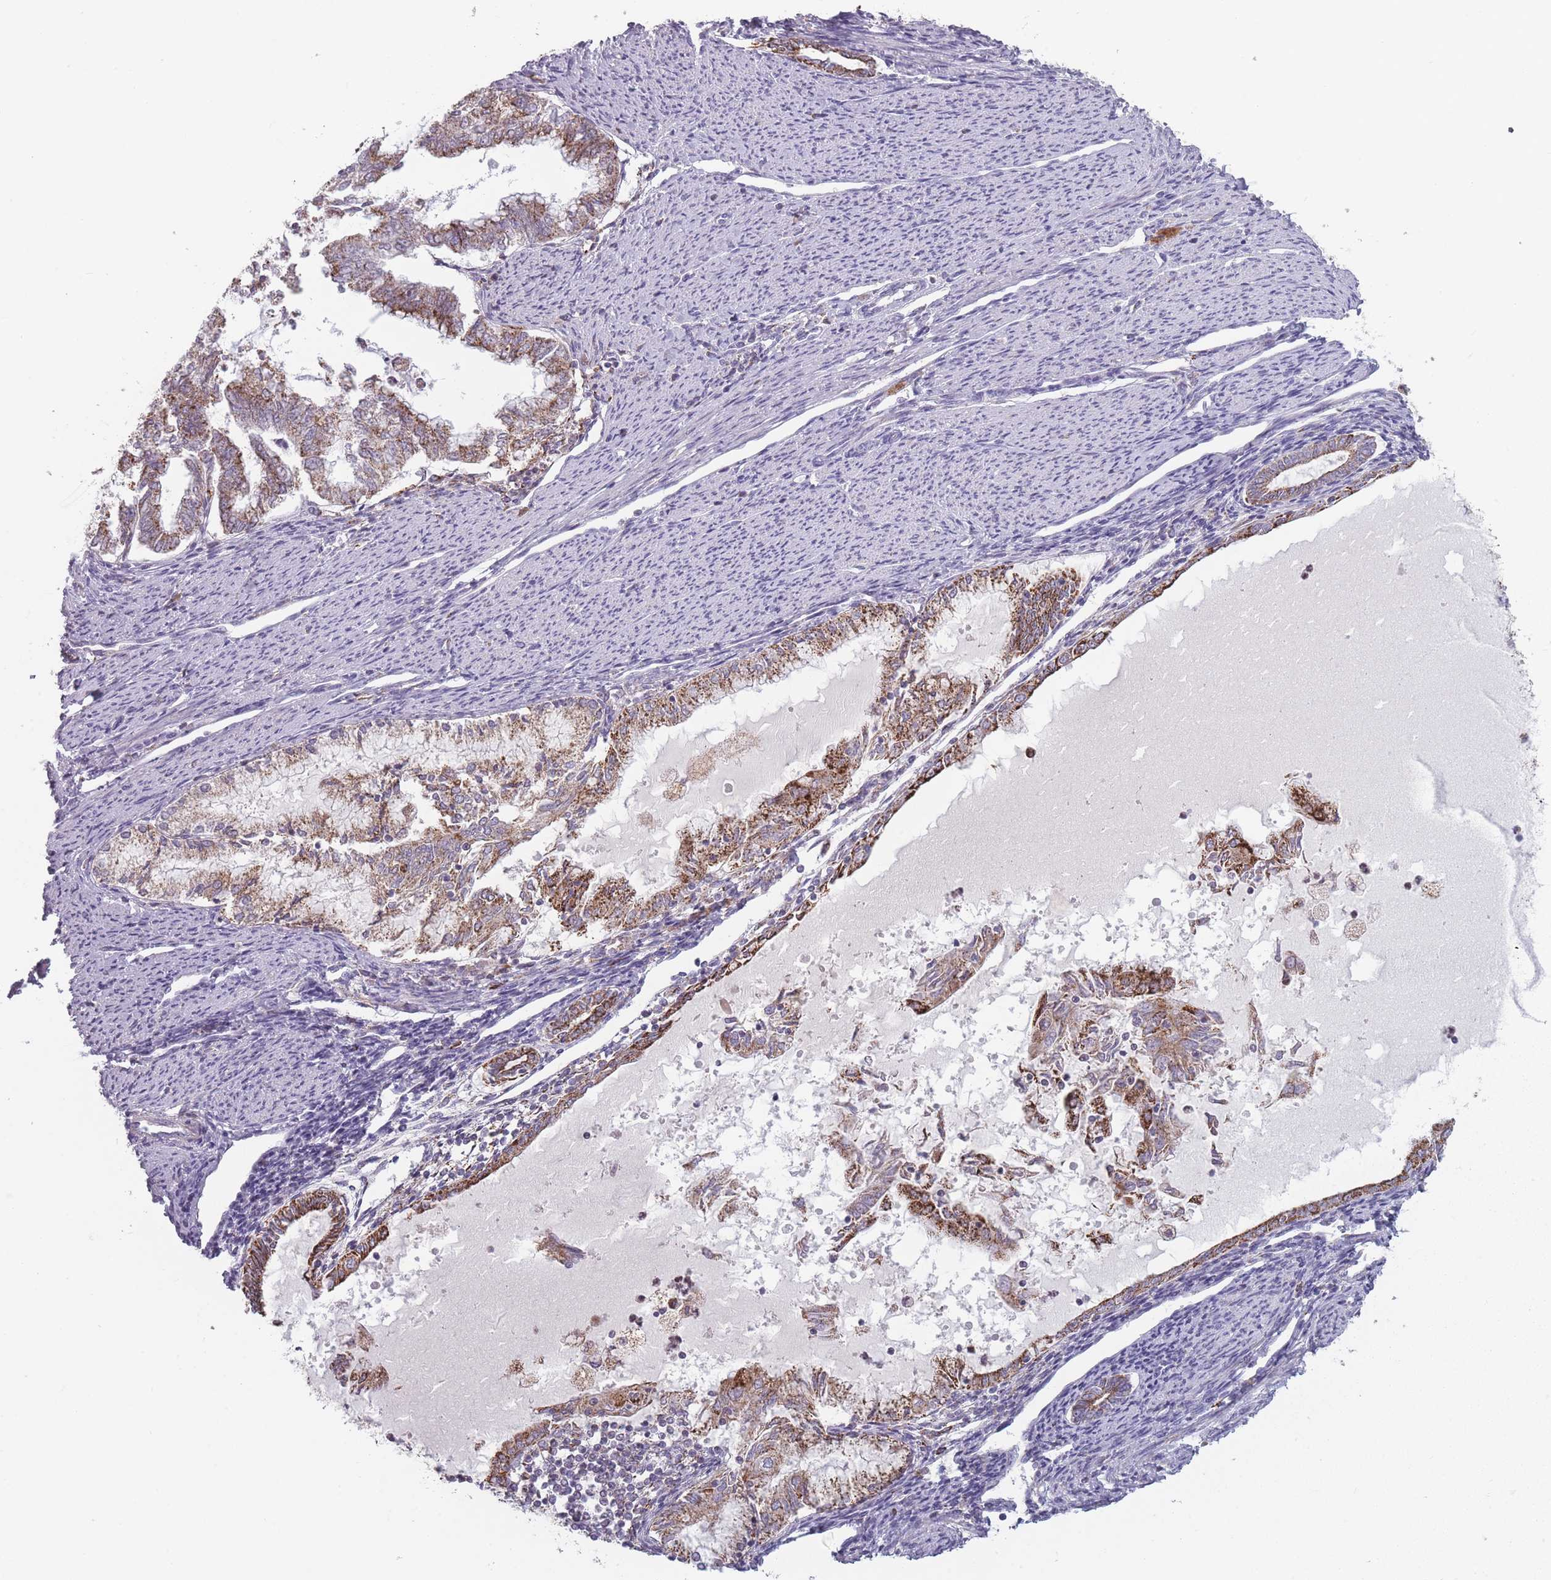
{"staining": {"intensity": "moderate", "quantity": ">75%", "location": "cytoplasmic/membranous"}, "tissue": "endometrial cancer", "cell_type": "Tumor cells", "image_type": "cancer", "snomed": [{"axis": "morphology", "description": "Adenocarcinoma, NOS"}, {"axis": "topography", "description": "Endometrium"}], "caption": "This micrograph shows immunohistochemistry staining of endometrial adenocarcinoma, with medium moderate cytoplasmic/membranous expression in about >75% of tumor cells.", "gene": "PEX11B", "patient": {"sex": "female", "age": 79}}